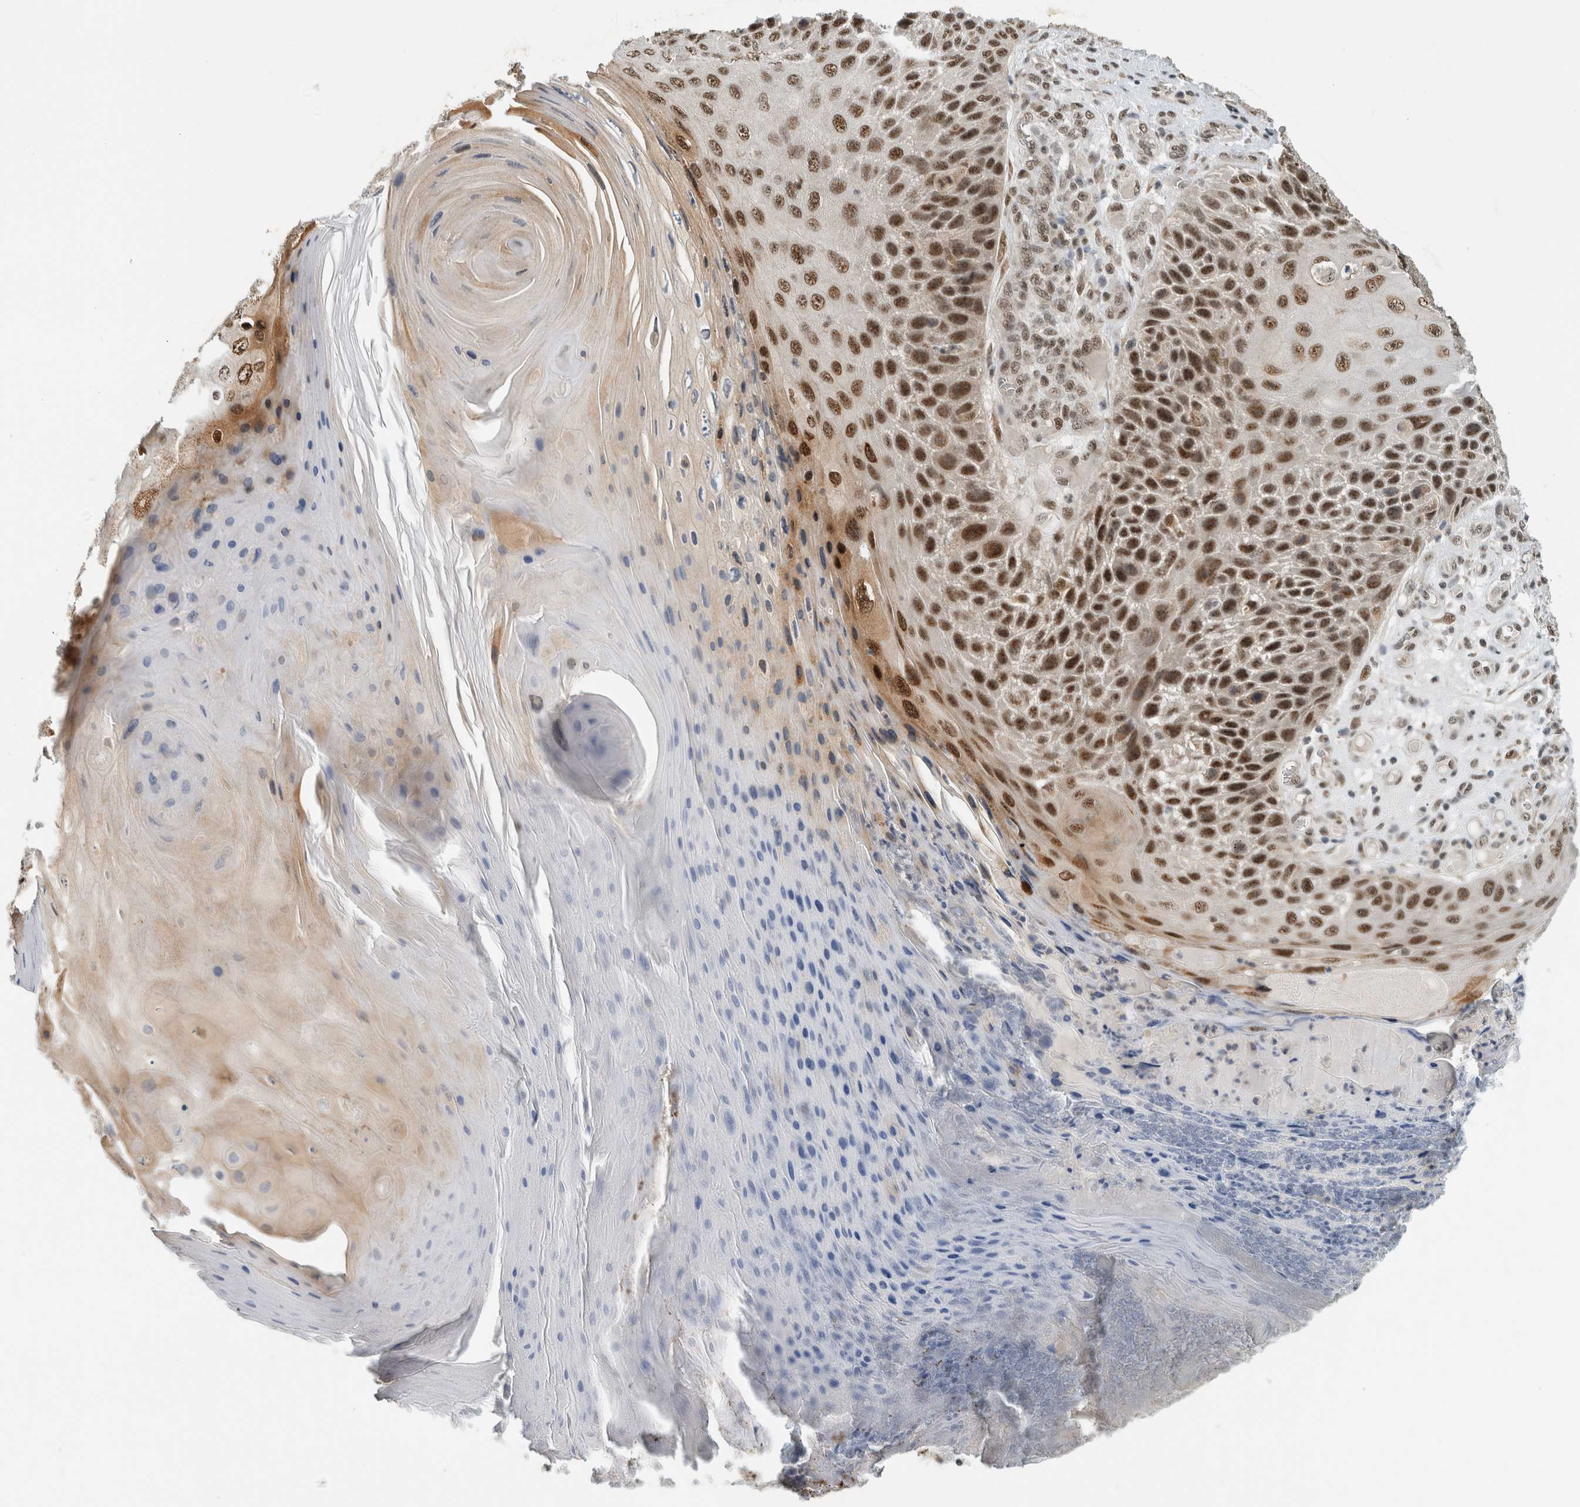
{"staining": {"intensity": "strong", "quantity": "25%-75%", "location": "cytoplasmic/membranous,nuclear"}, "tissue": "skin cancer", "cell_type": "Tumor cells", "image_type": "cancer", "snomed": [{"axis": "morphology", "description": "Squamous cell carcinoma, NOS"}, {"axis": "topography", "description": "Skin"}], "caption": "Immunohistochemical staining of human skin squamous cell carcinoma displays strong cytoplasmic/membranous and nuclear protein staining in approximately 25%-75% of tumor cells.", "gene": "NCAPG2", "patient": {"sex": "female", "age": 88}}